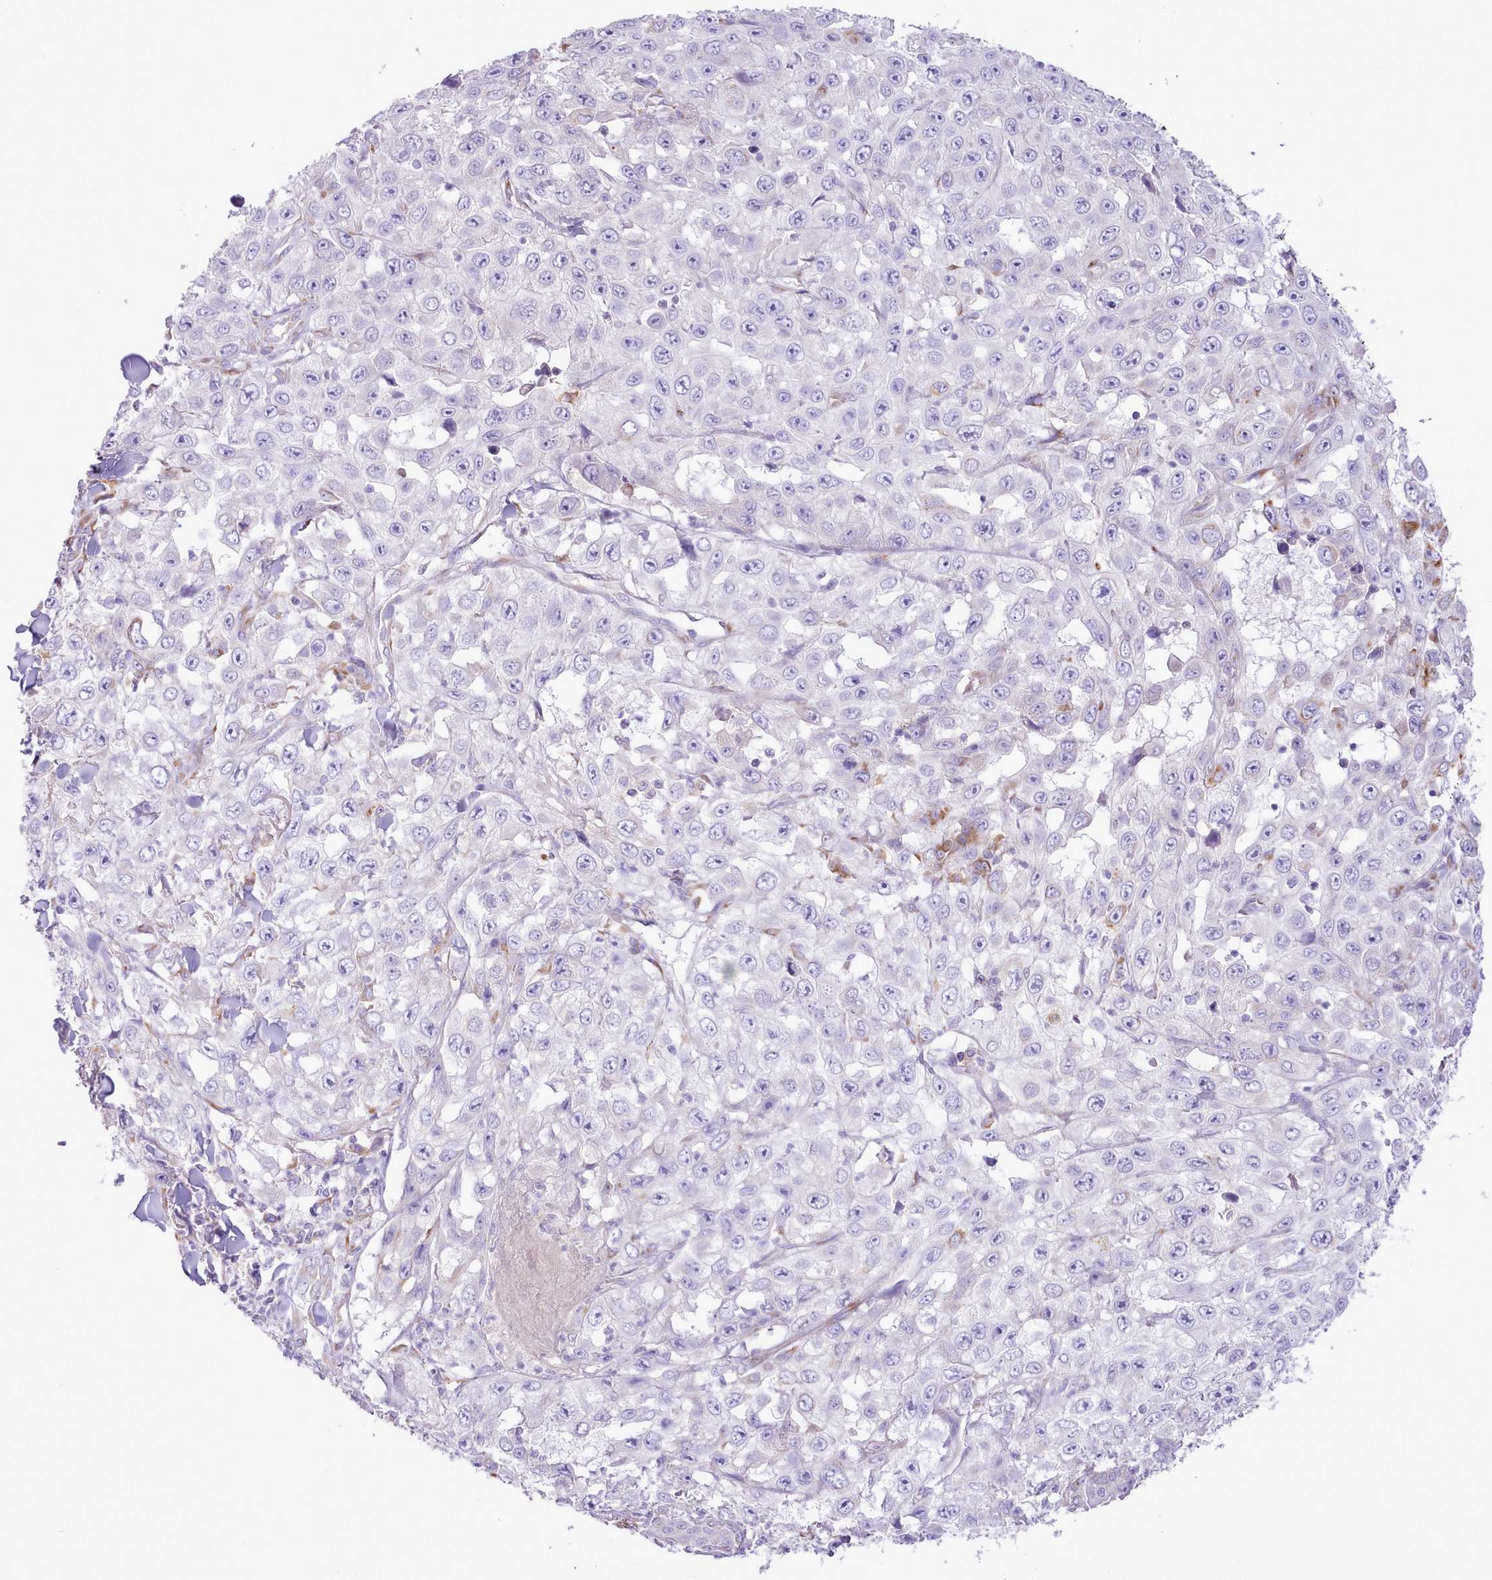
{"staining": {"intensity": "negative", "quantity": "none", "location": "none"}, "tissue": "skin cancer", "cell_type": "Tumor cells", "image_type": "cancer", "snomed": [{"axis": "morphology", "description": "Squamous cell carcinoma, NOS"}, {"axis": "topography", "description": "Skin"}], "caption": "Human skin cancer (squamous cell carcinoma) stained for a protein using immunohistochemistry (IHC) displays no staining in tumor cells.", "gene": "CCL1", "patient": {"sex": "male", "age": 82}}